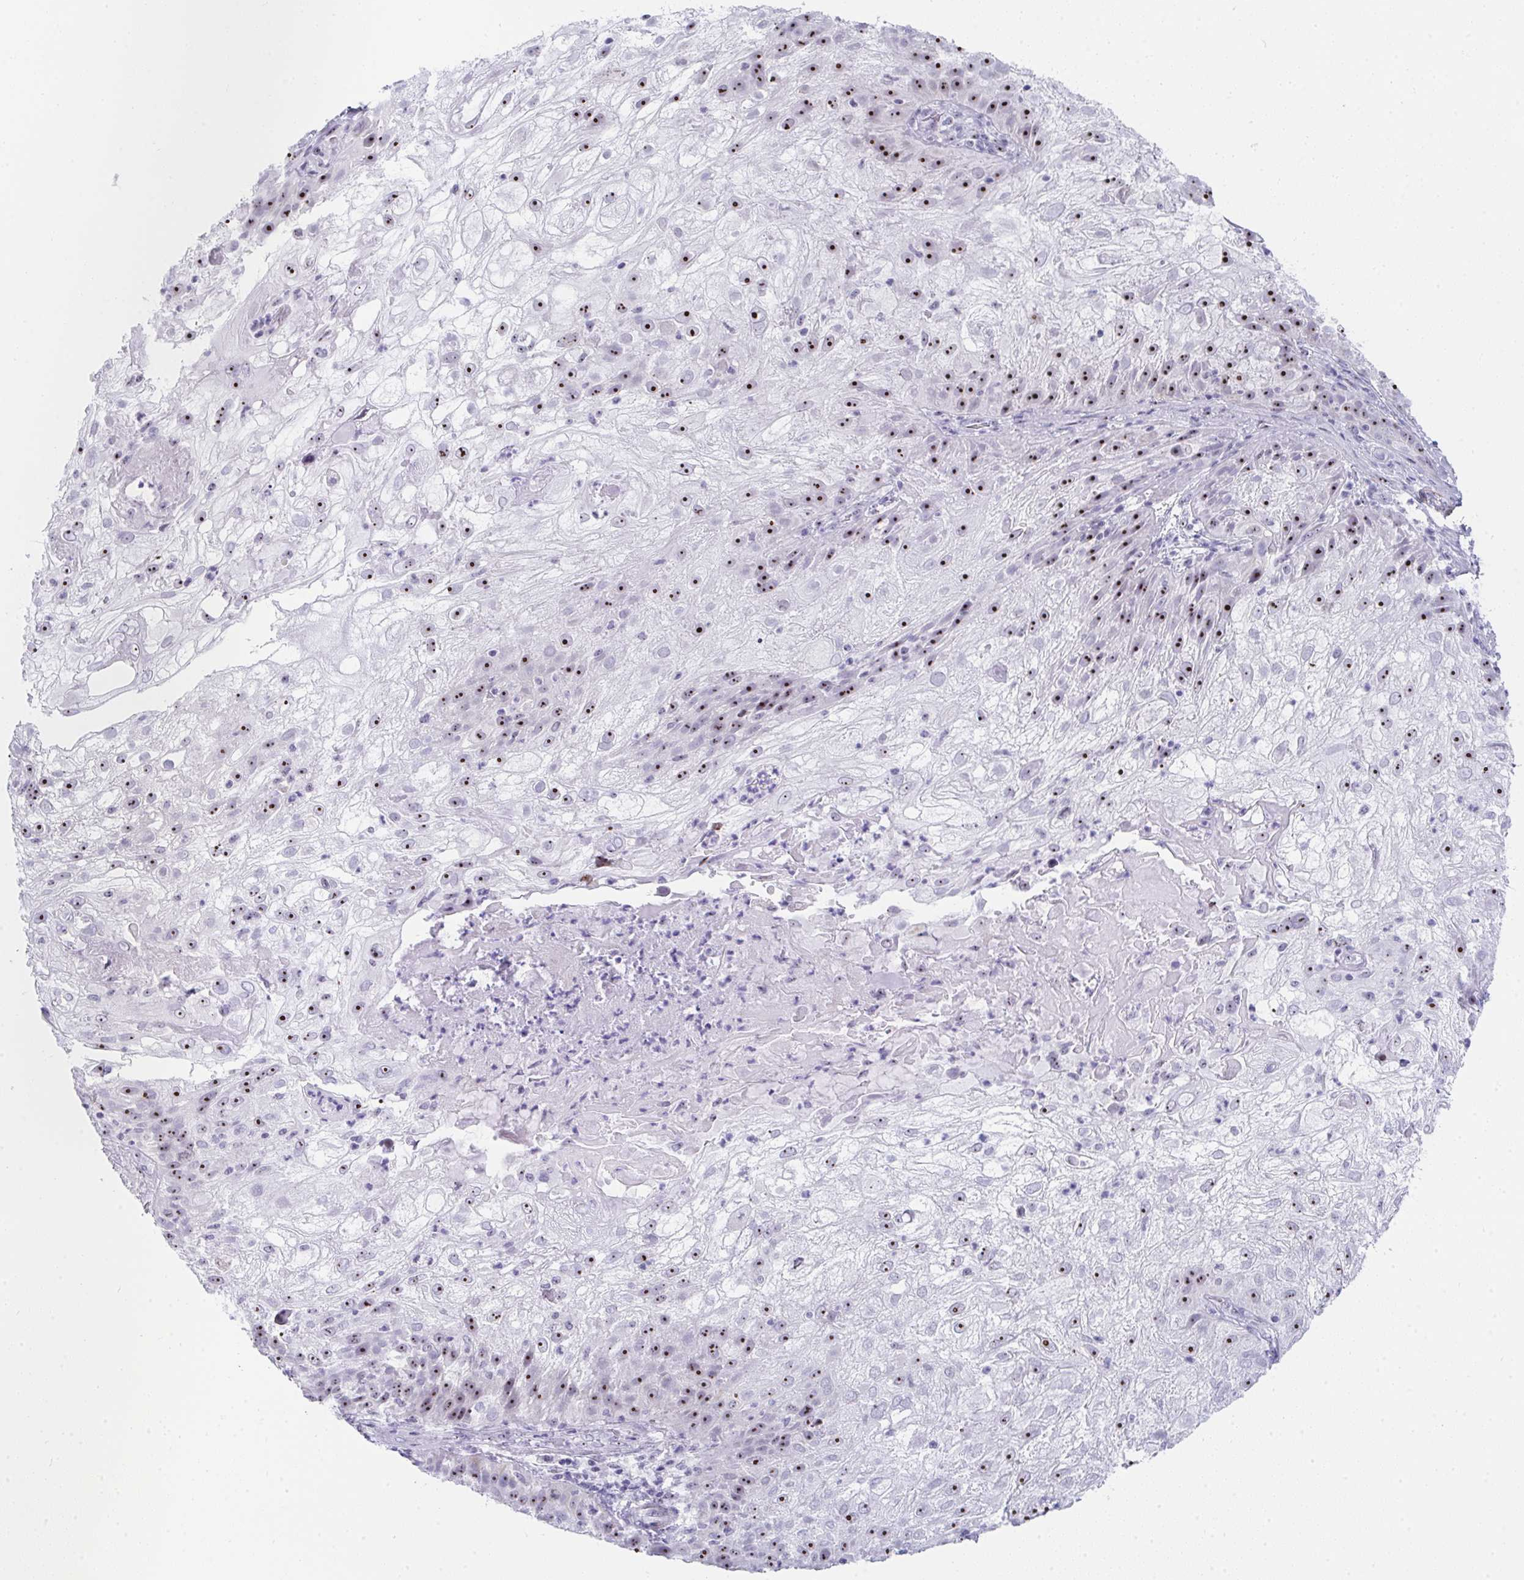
{"staining": {"intensity": "strong", "quantity": ">75%", "location": "nuclear"}, "tissue": "skin cancer", "cell_type": "Tumor cells", "image_type": "cancer", "snomed": [{"axis": "morphology", "description": "Normal tissue, NOS"}, {"axis": "morphology", "description": "Squamous cell carcinoma, NOS"}, {"axis": "topography", "description": "Skin"}], "caption": "This image shows immunohistochemistry (IHC) staining of skin cancer, with high strong nuclear expression in about >75% of tumor cells.", "gene": "NOP10", "patient": {"sex": "female", "age": 83}}